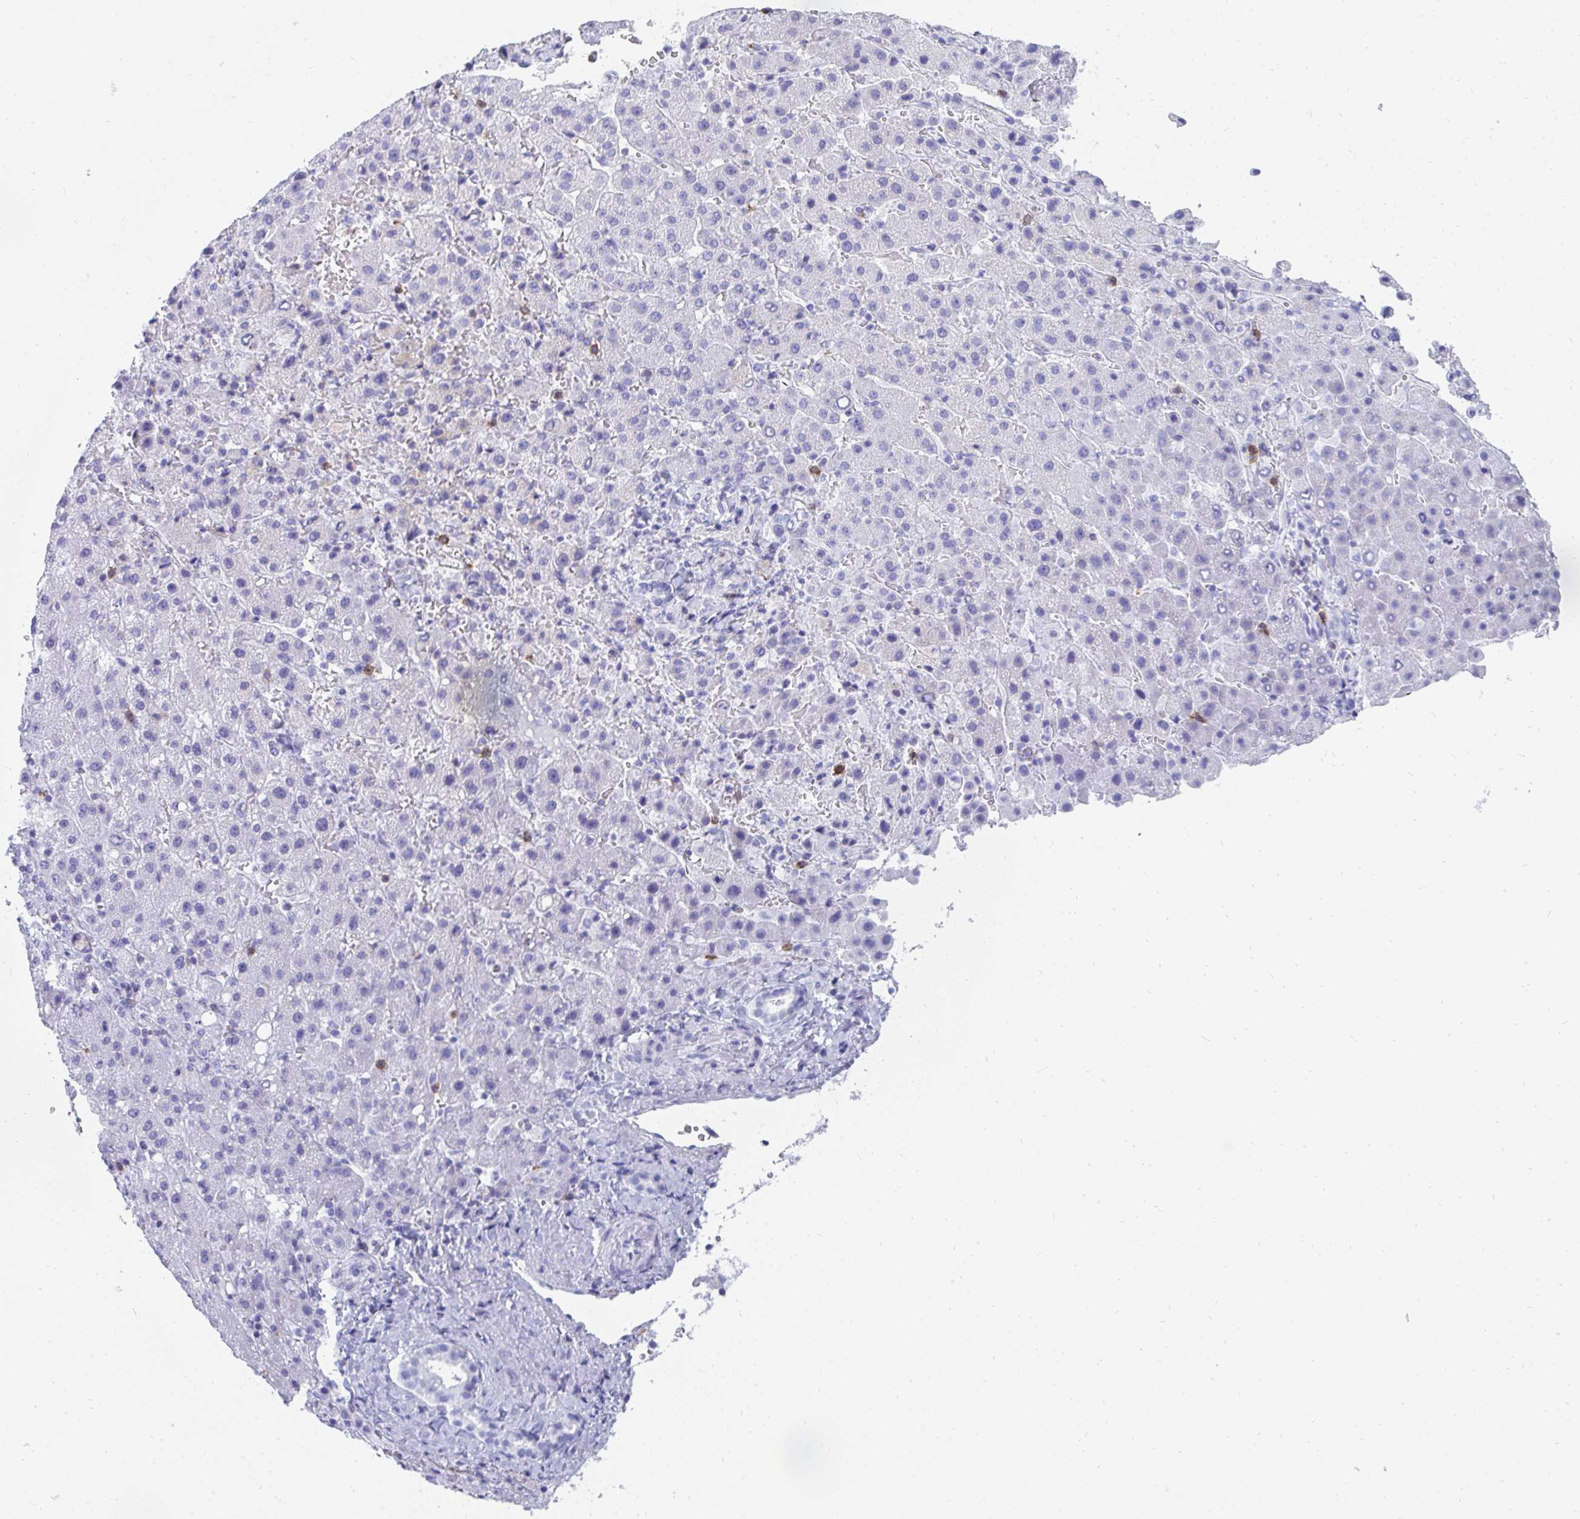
{"staining": {"intensity": "negative", "quantity": "none", "location": "none"}, "tissue": "liver cancer", "cell_type": "Tumor cells", "image_type": "cancer", "snomed": [{"axis": "morphology", "description": "Carcinoma, Hepatocellular, NOS"}, {"axis": "topography", "description": "Liver"}], "caption": "Tumor cells show no significant expression in hepatocellular carcinoma (liver).", "gene": "CD7", "patient": {"sex": "female", "age": 58}}